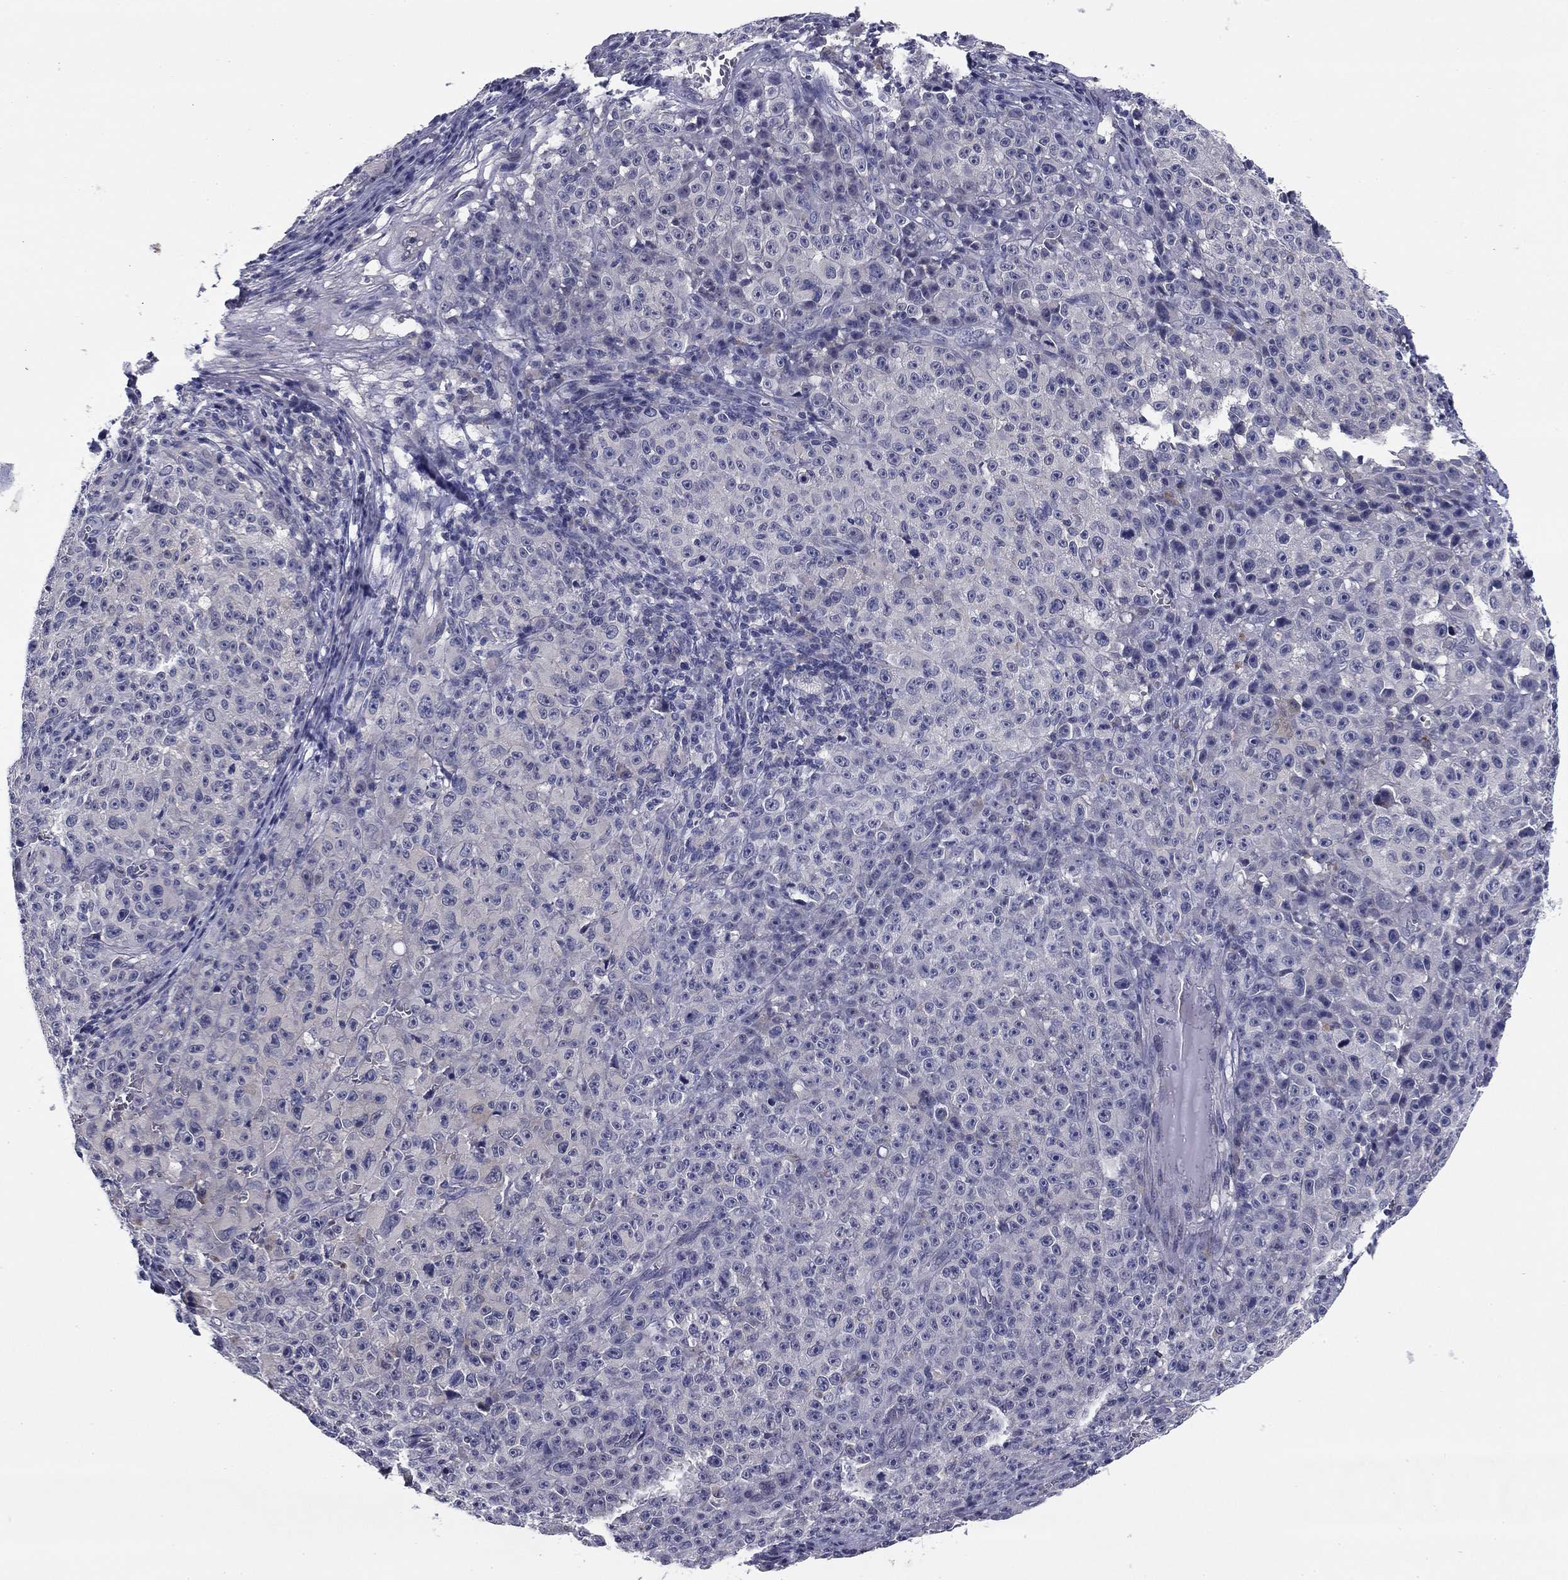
{"staining": {"intensity": "negative", "quantity": "none", "location": "none"}, "tissue": "melanoma", "cell_type": "Tumor cells", "image_type": "cancer", "snomed": [{"axis": "morphology", "description": "Malignant melanoma, NOS"}, {"axis": "topography", "description": "Skin"}], "caption": "Histopathology image shows no protein expression in tumor cells of melanoma tissue.", "gene": "REXO5", "patient": {"sex": "female", "age": 82}}